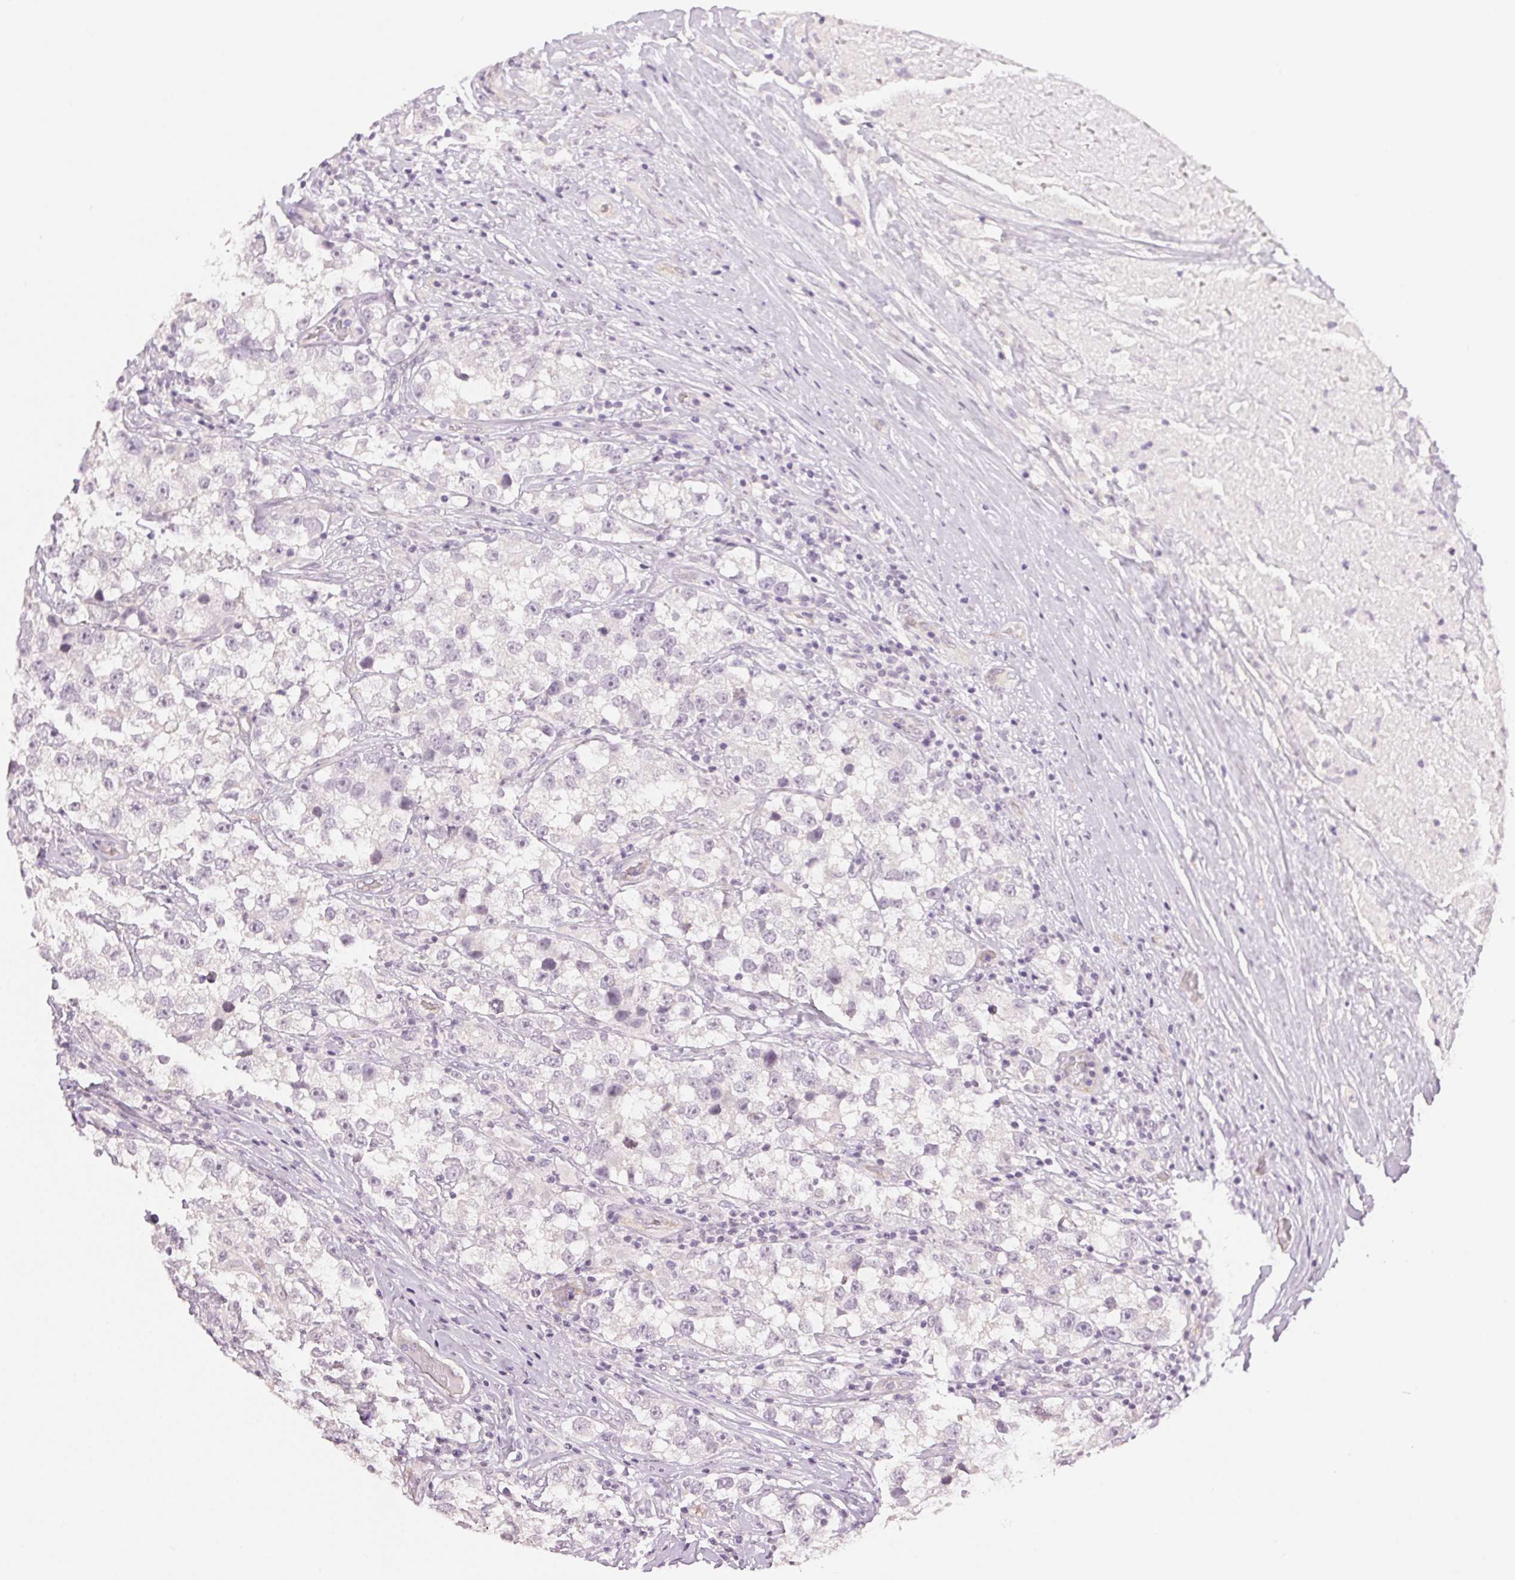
{"staining": {"intensity": "negative", "quantity": "none", "location": "none"}, "tissue": "testis cancer", "cell_type": "Tumor cells", "image_type": "cancer", "snomed": [{"axis": "morphology", "description": "Seminoma, NOS"}, {"axis": "topography", "description": "Testis"}], "caption": "Immunohistochemical staining of seminoma (testis) shows no significant positivity in tumor cells.", "gene": "PLCB1", "patient": {"sex": "male", "age": 46}}